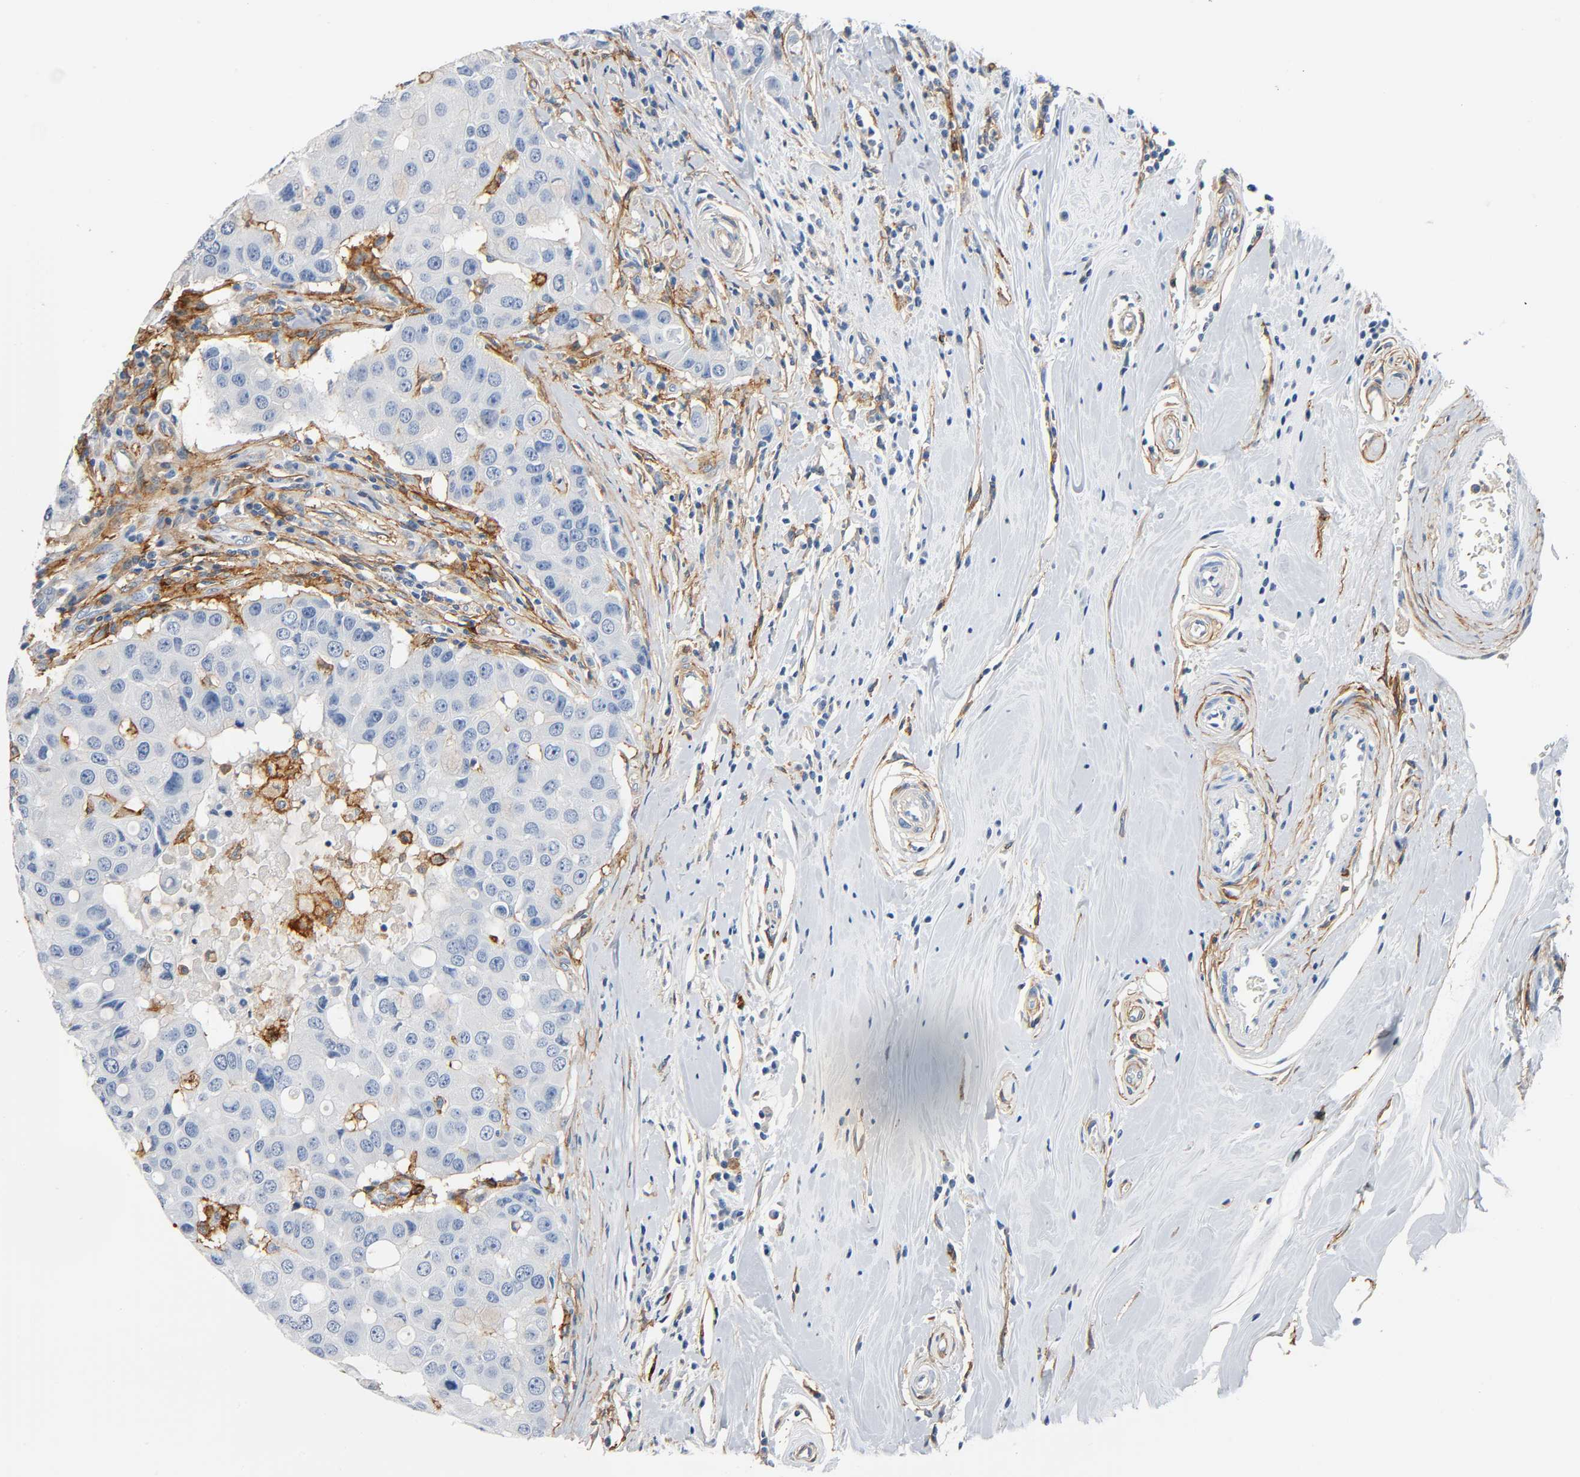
{"staining": {"intensity": "negative", "quantity": "none", "location": "none"}, "tissue": "breast cancer", "cell_type": "Tumor cells", "image_type": "cancer", "snomed": [{"axis": "morphology", "description": "Duct carcinoma"}, {"axis": "topography", "description": "Breast"}], "caption": "Tumor cells show no significant positivity in breast cancer. (Stains: DAB (3,3'-diaminobenzidine) immunohistochemistry with hematoxylin counter stain, Microscopy: brightfield microscopy at high magnification).", "gene": "ANPEP", "patient": {"sex": "female", "age": 27}}